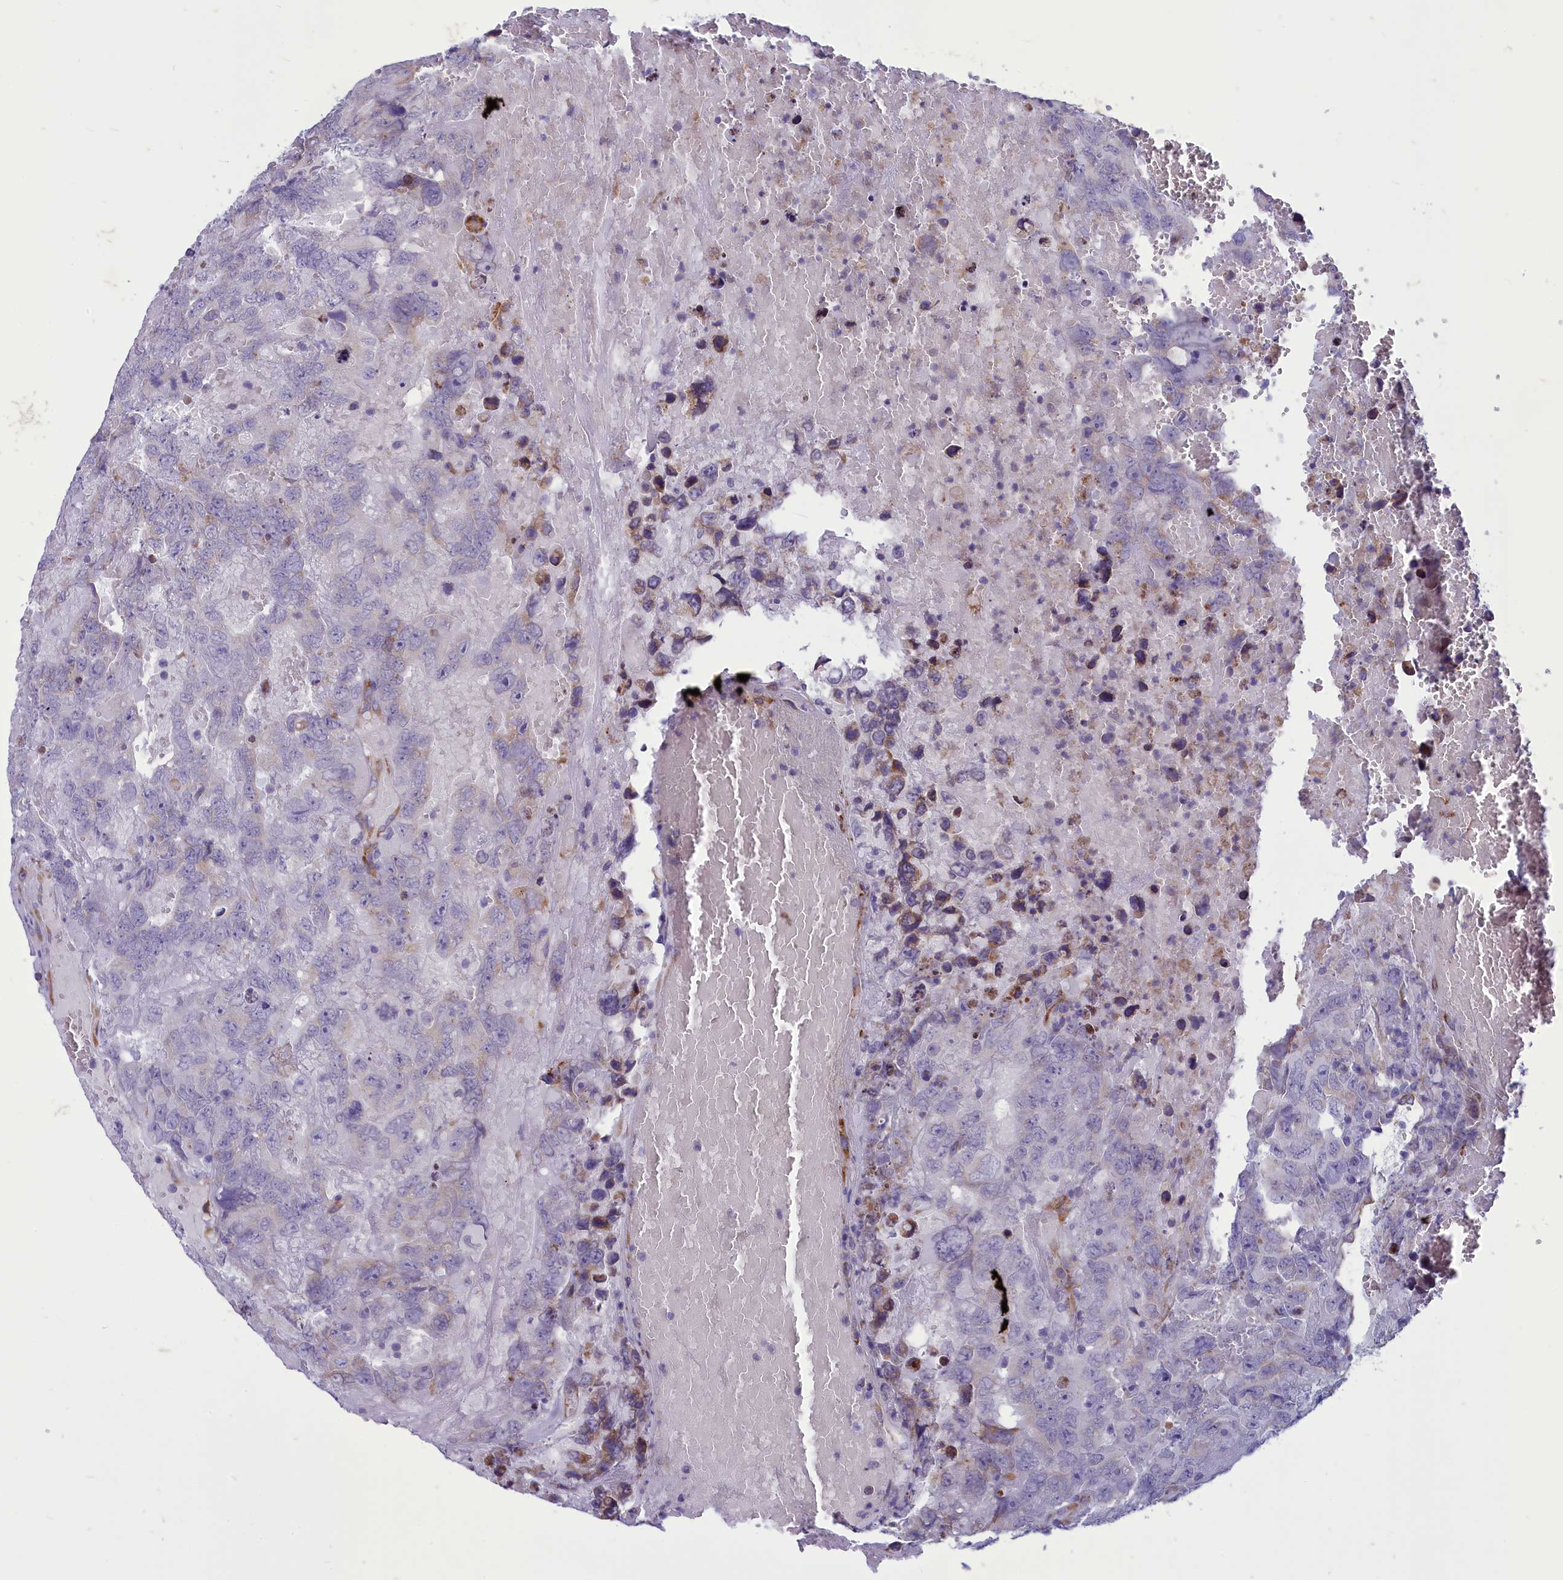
{"staining": {"intensity": "weak", "quantity": "<25%", "location": "cytoplasmic/membranous"}, "tissue": "testis cancer", "cell_type": "Tumor cells", "image_type": "cancer", "snomed": [{"axis": "morphology", "description": "Carcinoma, Embryonal, NOS"}, {"axis": "topography", "description": "Testis"}], "caption": "The photomicrograph exhibits no significant expression in tumor cells of testis cancer.", "gene": "CENATAC", "patient": {"sex": "male", "age": 45}}